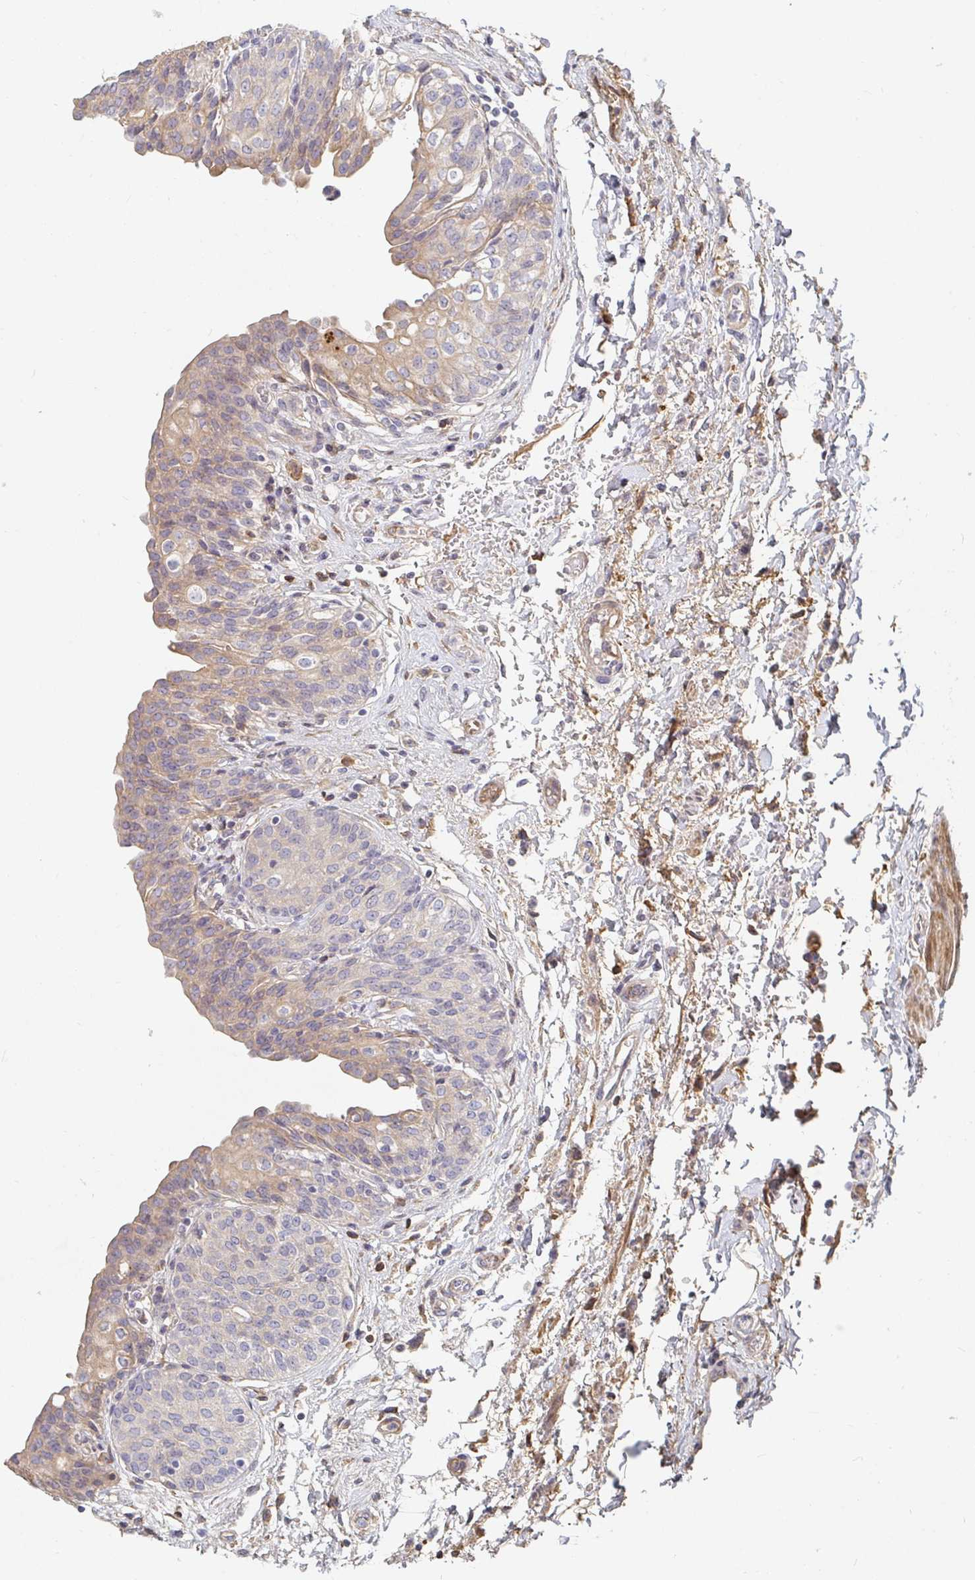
{"staining": {"intensity": "weak", "quantity": "<25%", "location": "cytoplasmic/membranous"}, "tissue": "urinary bladder", "cell_type": "Urothelial cells", "image_type": "normal", "snomed": [{"axis": "morphology", "description": "Normal tissue, NOS"}, {"axis": "topography", "description": "Urinary bladder"}], "caption": "A high-resolution image shows immunohistochemistry staining of benign urinary bladder, which shows no significant positivity in urothelial cells.", "gene": "NME9", "patient": {"sex": "male", "age": 68}}